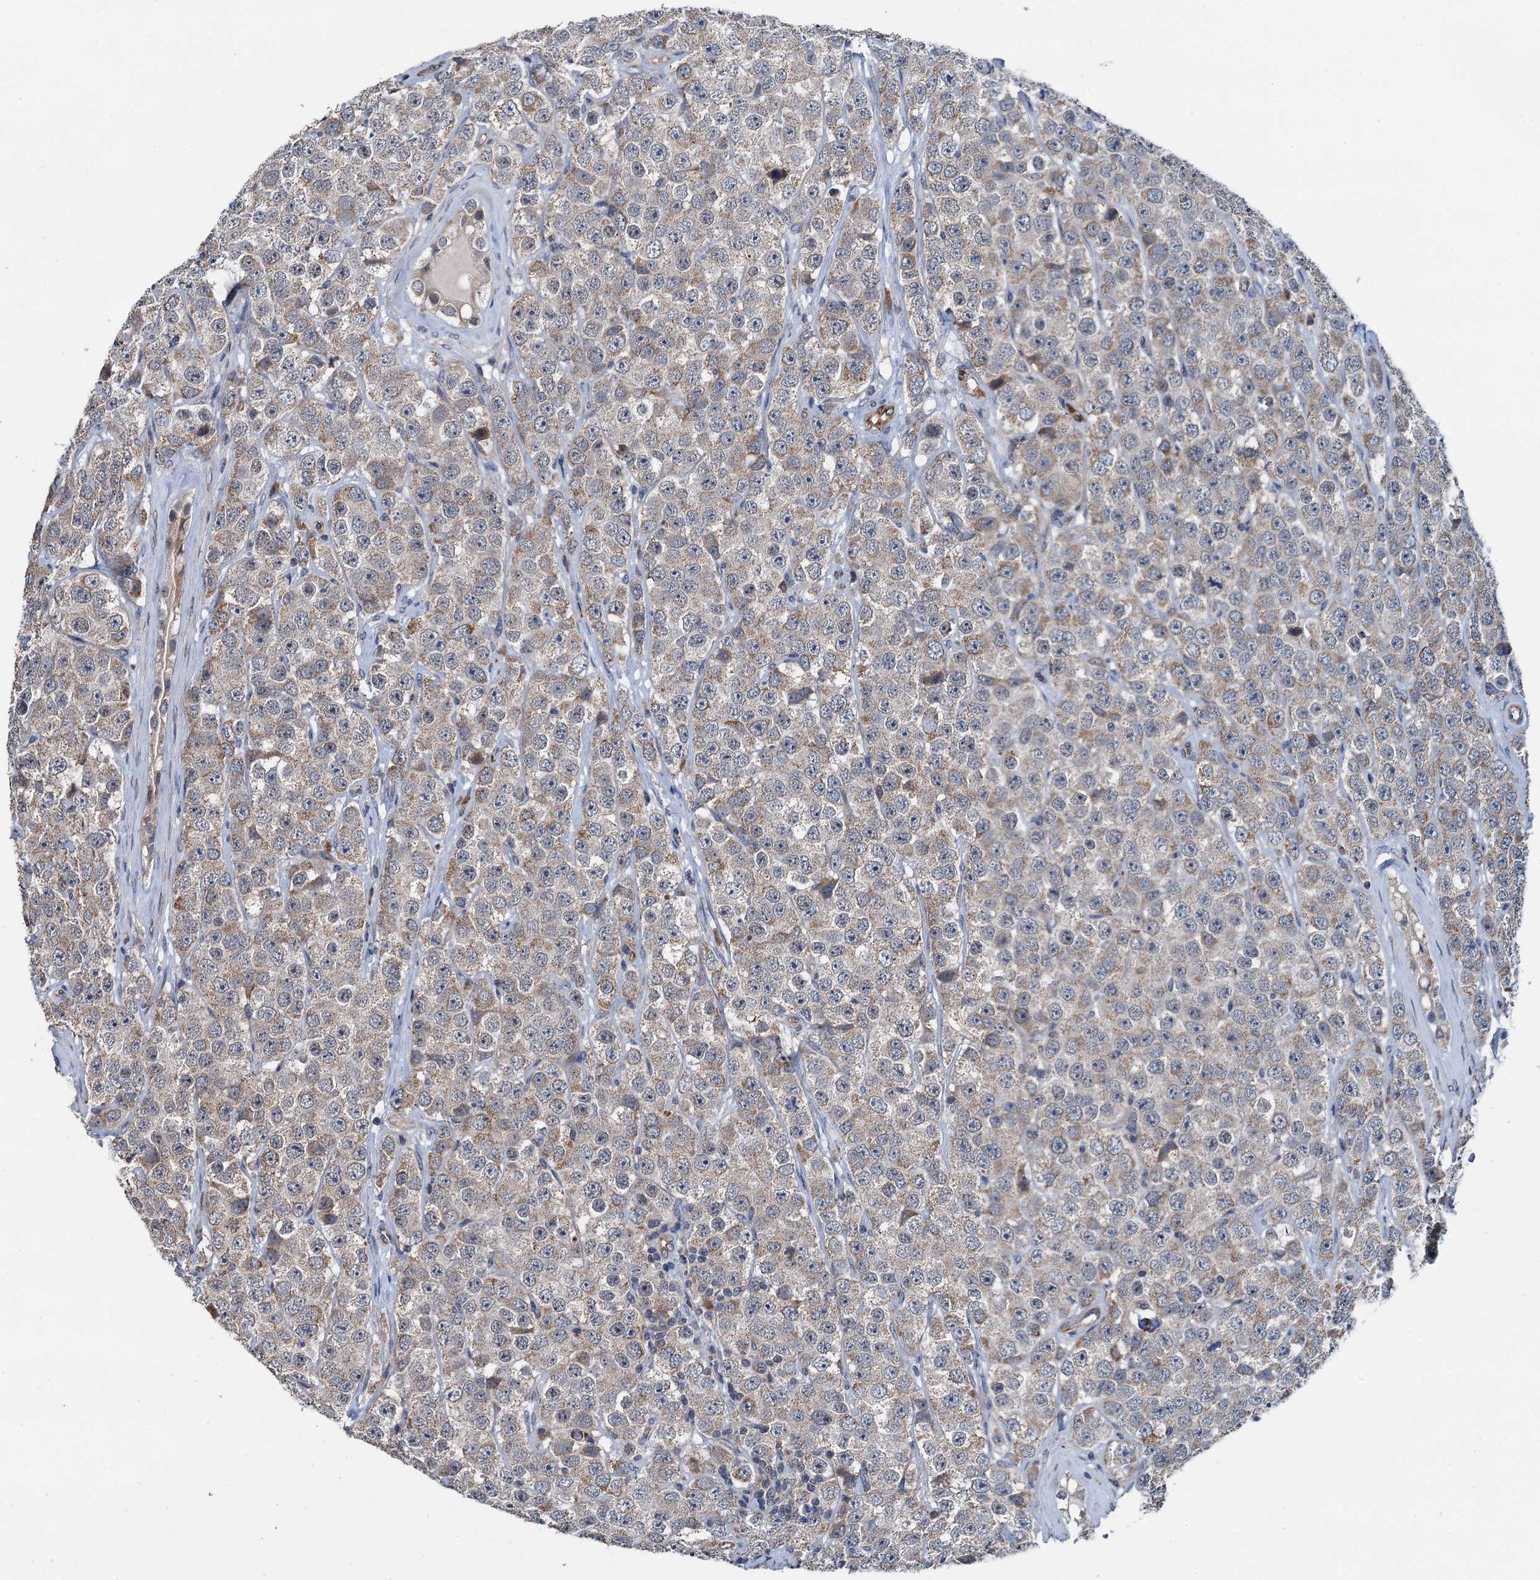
{"staining": {"intensity": "weak", "quantity": ">75%", "location": "cytoplasmic/membranous"}, "tissue": "testis cancer", "cell_type": "Tumor cells", "image_type": "cancer", "snomed": [{"axis": "morphology", "description": "Seminoma, NOS"}, {"axis": "topography", "description": "Testis"}], "caption": "Immunohistochemistry (IHC) image of neoplastic tissue: human seminoma (testis) stained using IHC displays low levels of weak protein expression localized specifically in the cytoplasmic/membranous of tumor cells, appearing as a cytoplasmic/membranous brown color.", "gene": "ELAC1", "patient": {"sex": "male", "age": 28}}